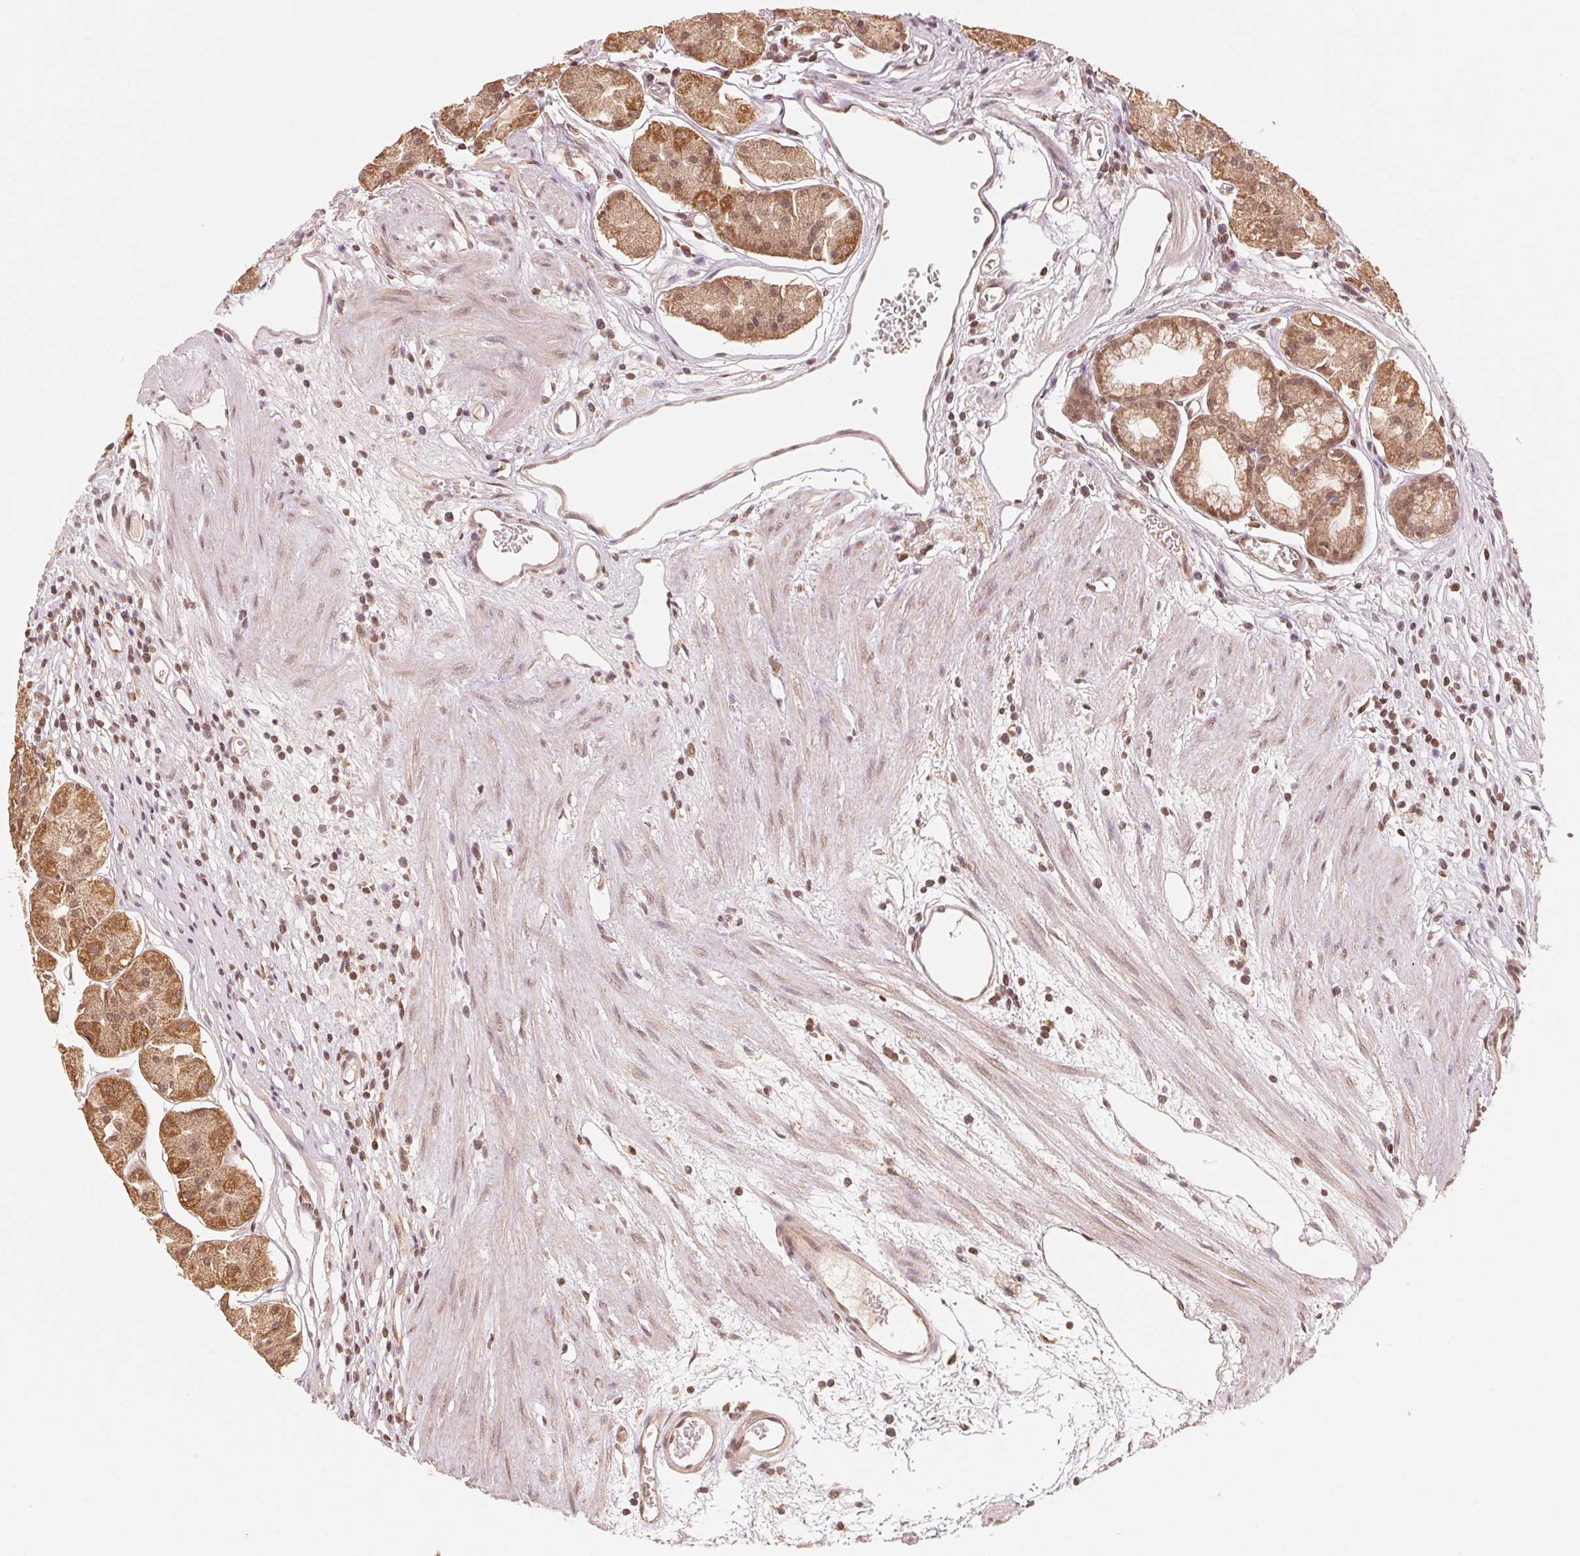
{"staining": {"intensity": "strong", "quantity": "25%-75%", "location": "cytoplasmic/membranous,nuclear"}, "tissue": "stomach", "cell_type": "Glandular cells", "image_type": "normal", "snomed": [{"axis": "morphology", "description": "Normal tissue, NOS"}, {"axis": "topography", "description": "Stomach"}], "caption": "This is a histology image of immunohistochemistry (IHC) staining of benign stomach, which shows strong staining in the cytoplasmic/membranous,nuclear of glandular cells.", "gene": "C2orf73", "patient": {"sex": "male", "age": 55}}